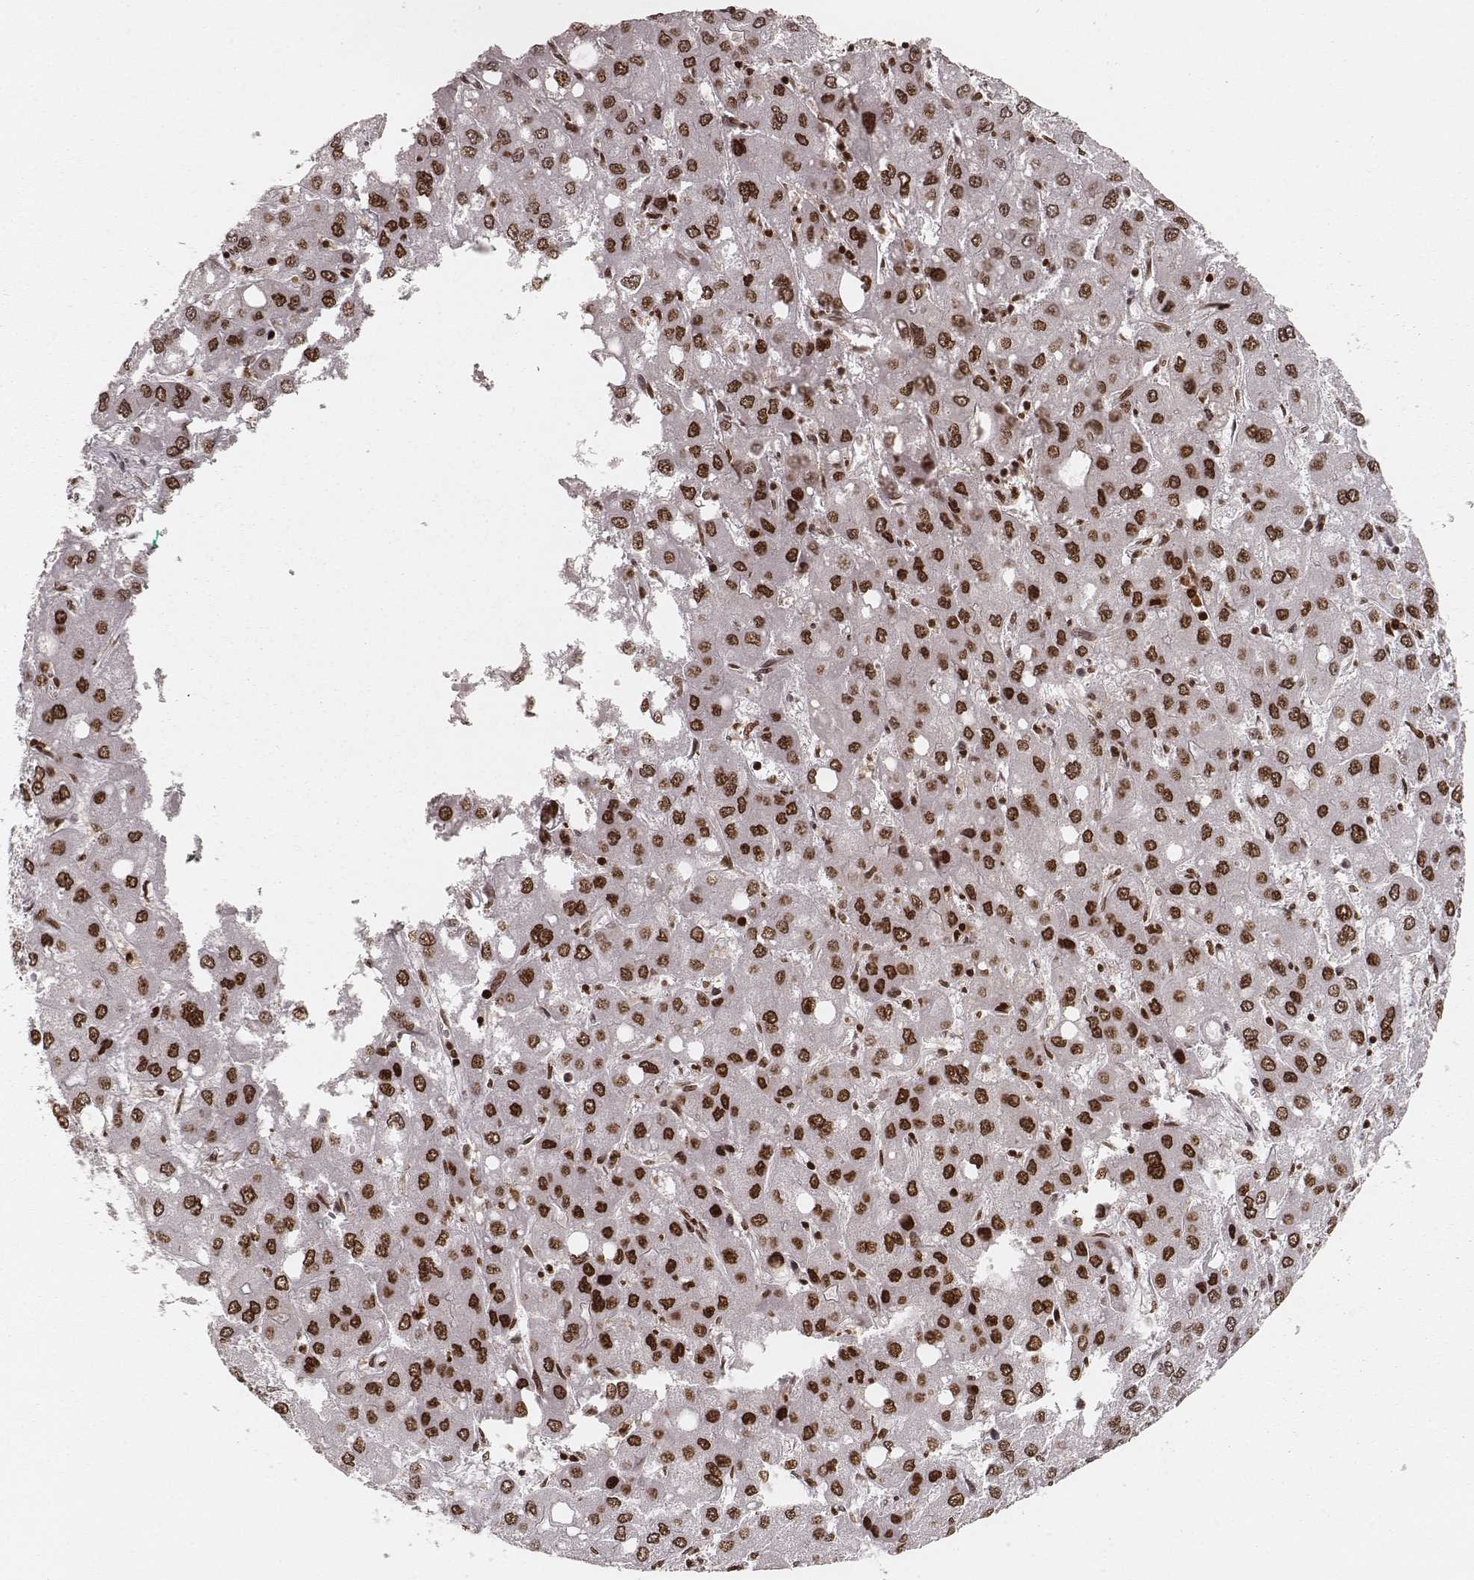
{"staining": {"intensity": "strong", "quantity": ">75%", "location": "nuclear"}, "tissue": "liver cancer", "cell_type": "Tumor cells", "image_type": "cancer", "snomed": [{"axis": "morphology", "description": "Carcinoma, Hepatocellular, NOS"}, {"axis": "topography", "description": "Liver"}], "caption": "The photomicrograph reveals immunohistochemical staining of hepatocellular carcinoma (liver). There is strong nuclear expression is seen in approximately >75% of tumor cells.", "gene": "PARP1", "patient": {"sex": "male", "age": 73}}